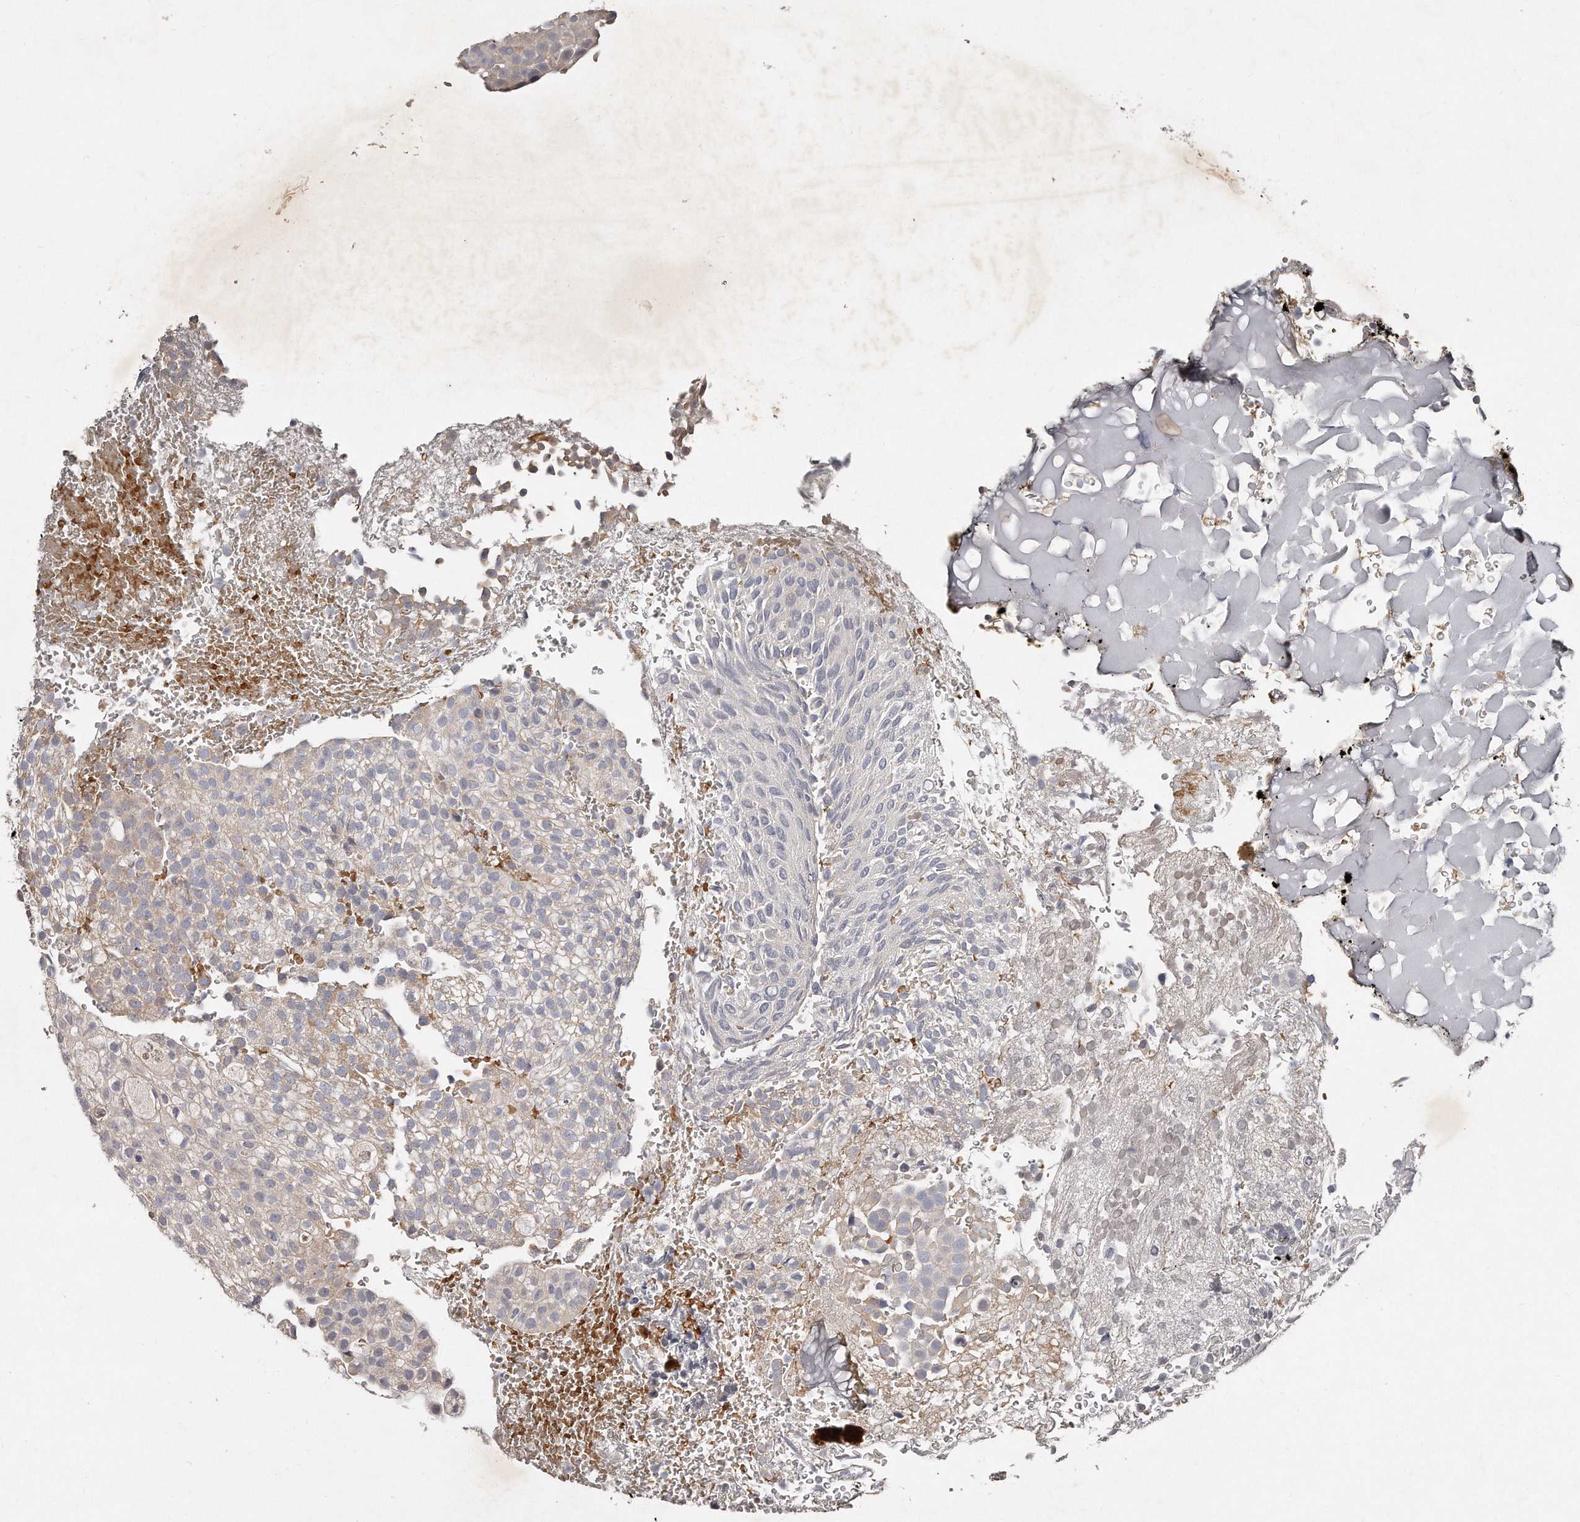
{"staining": {"intensity": "negative", "quantity": "none", "location": "none"}, "tissue": "urothelial cancer", "cell_type": "Tumor cells", "image_type": "cancer", "snomed": [{"axis": "morphology", "description": "Urothelial carcinoma, Low grade"}, {"axis": "topography", "description": "Urinary bladder"}], "caption": "This is an immunohistochemistry image of urothelial cancer. There is no staining in tumor cells.", "gene": "TECR", "patient": {"sex": "male", "age": 78}}